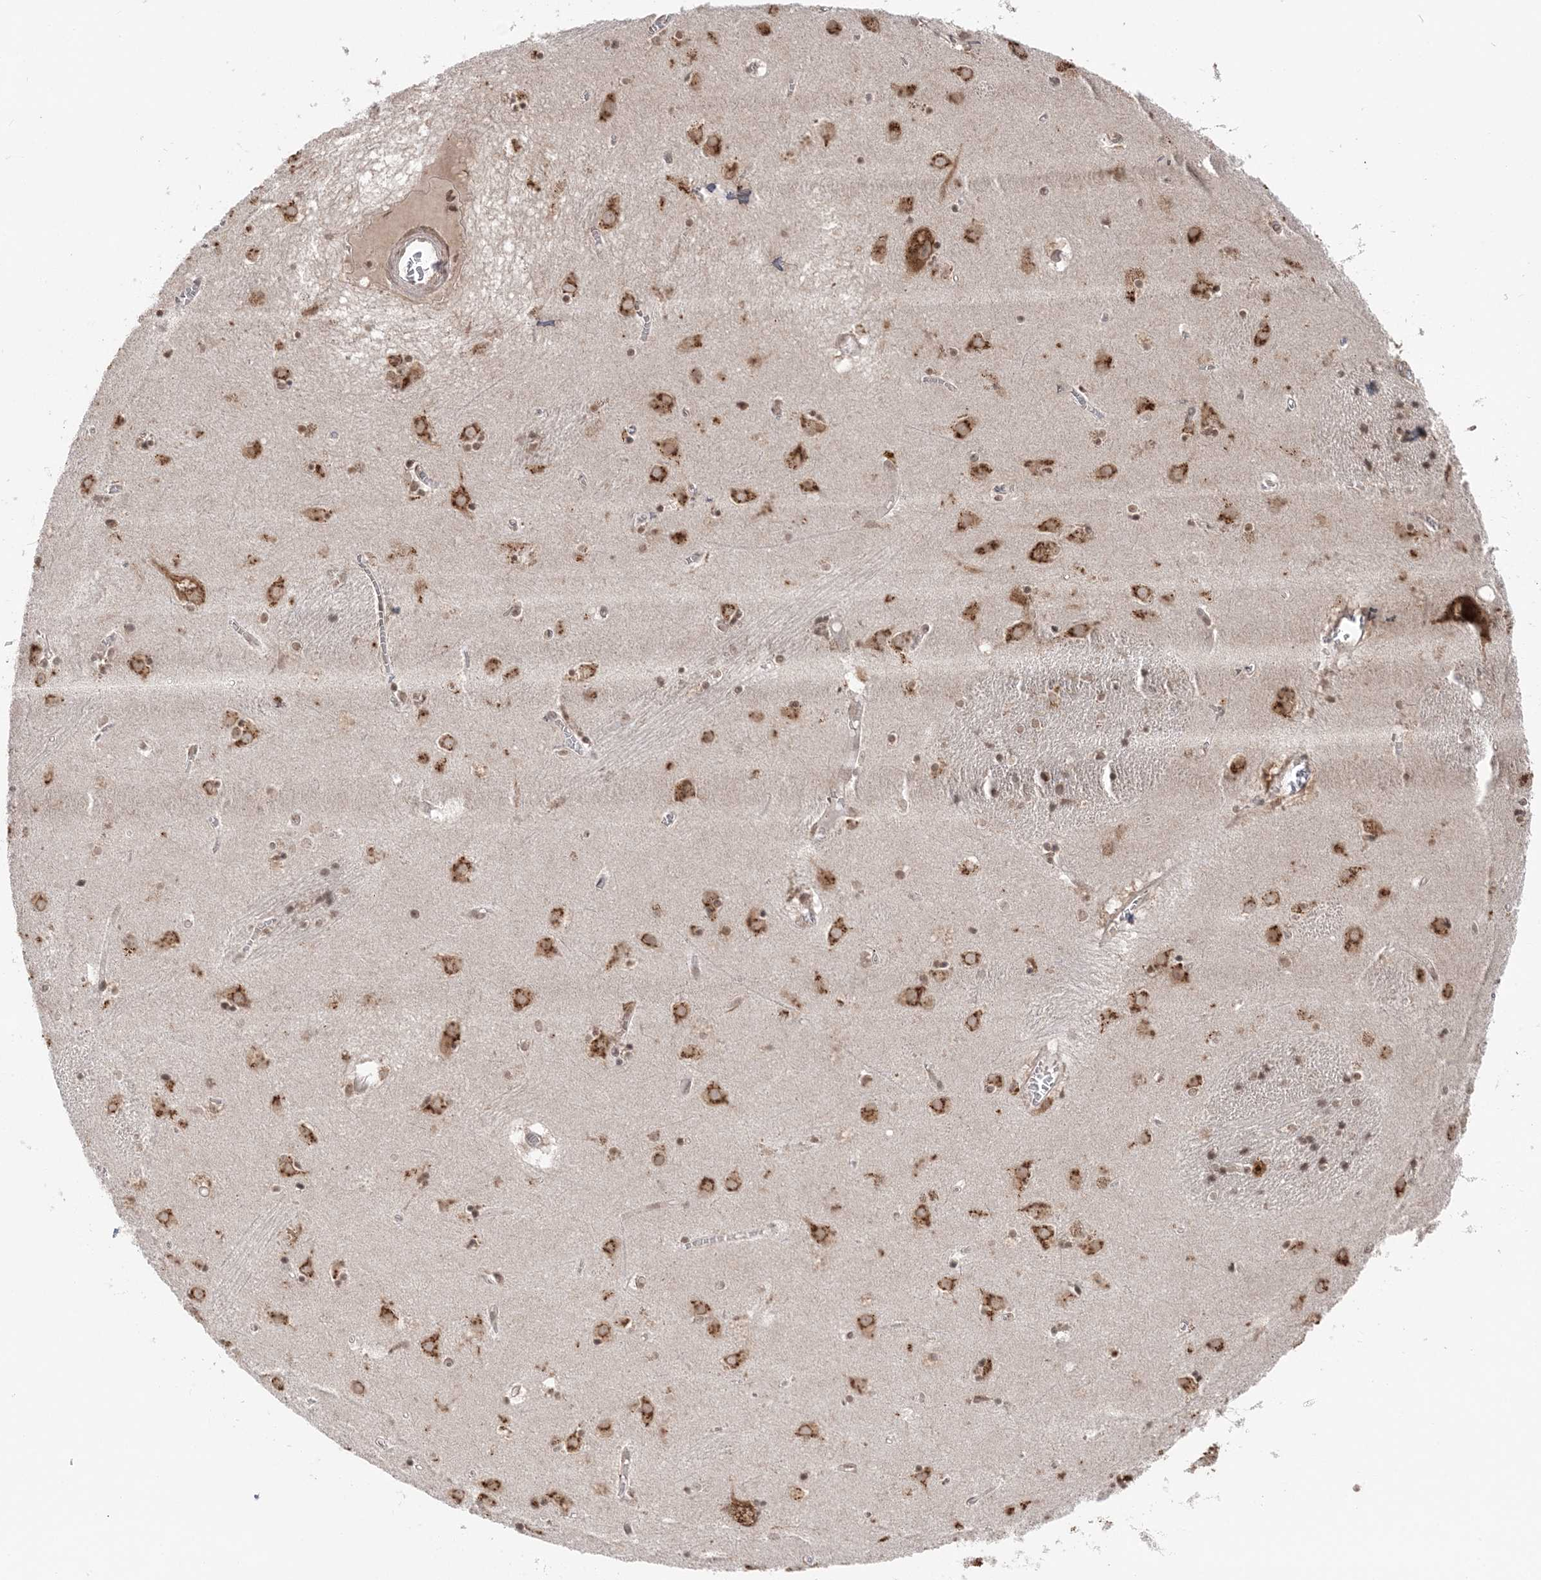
{"staining": {"intensity": "moderate", "quantity": "25%-75%", "location": "cytoplasmic/membranous,nuclear"}, "tissue": "caudate", "cell_type": "Glial cells", "image_type": "normal", "snomed": [{"axis": "morphology", "description": "Normal tissue, NOS"}, {"axis": "topography", "description": "Lateral ventricle wall"}], "caption": "This histopathology image displays immunohistochemistry (IHC) staining of unremarkable caudate, with medium moderate cytoplasmic/membranous,nuclear expression in about 25%-75% of glial cells.", "gene": "TMED10", "patient": {"sex": "male", "age": 70}}